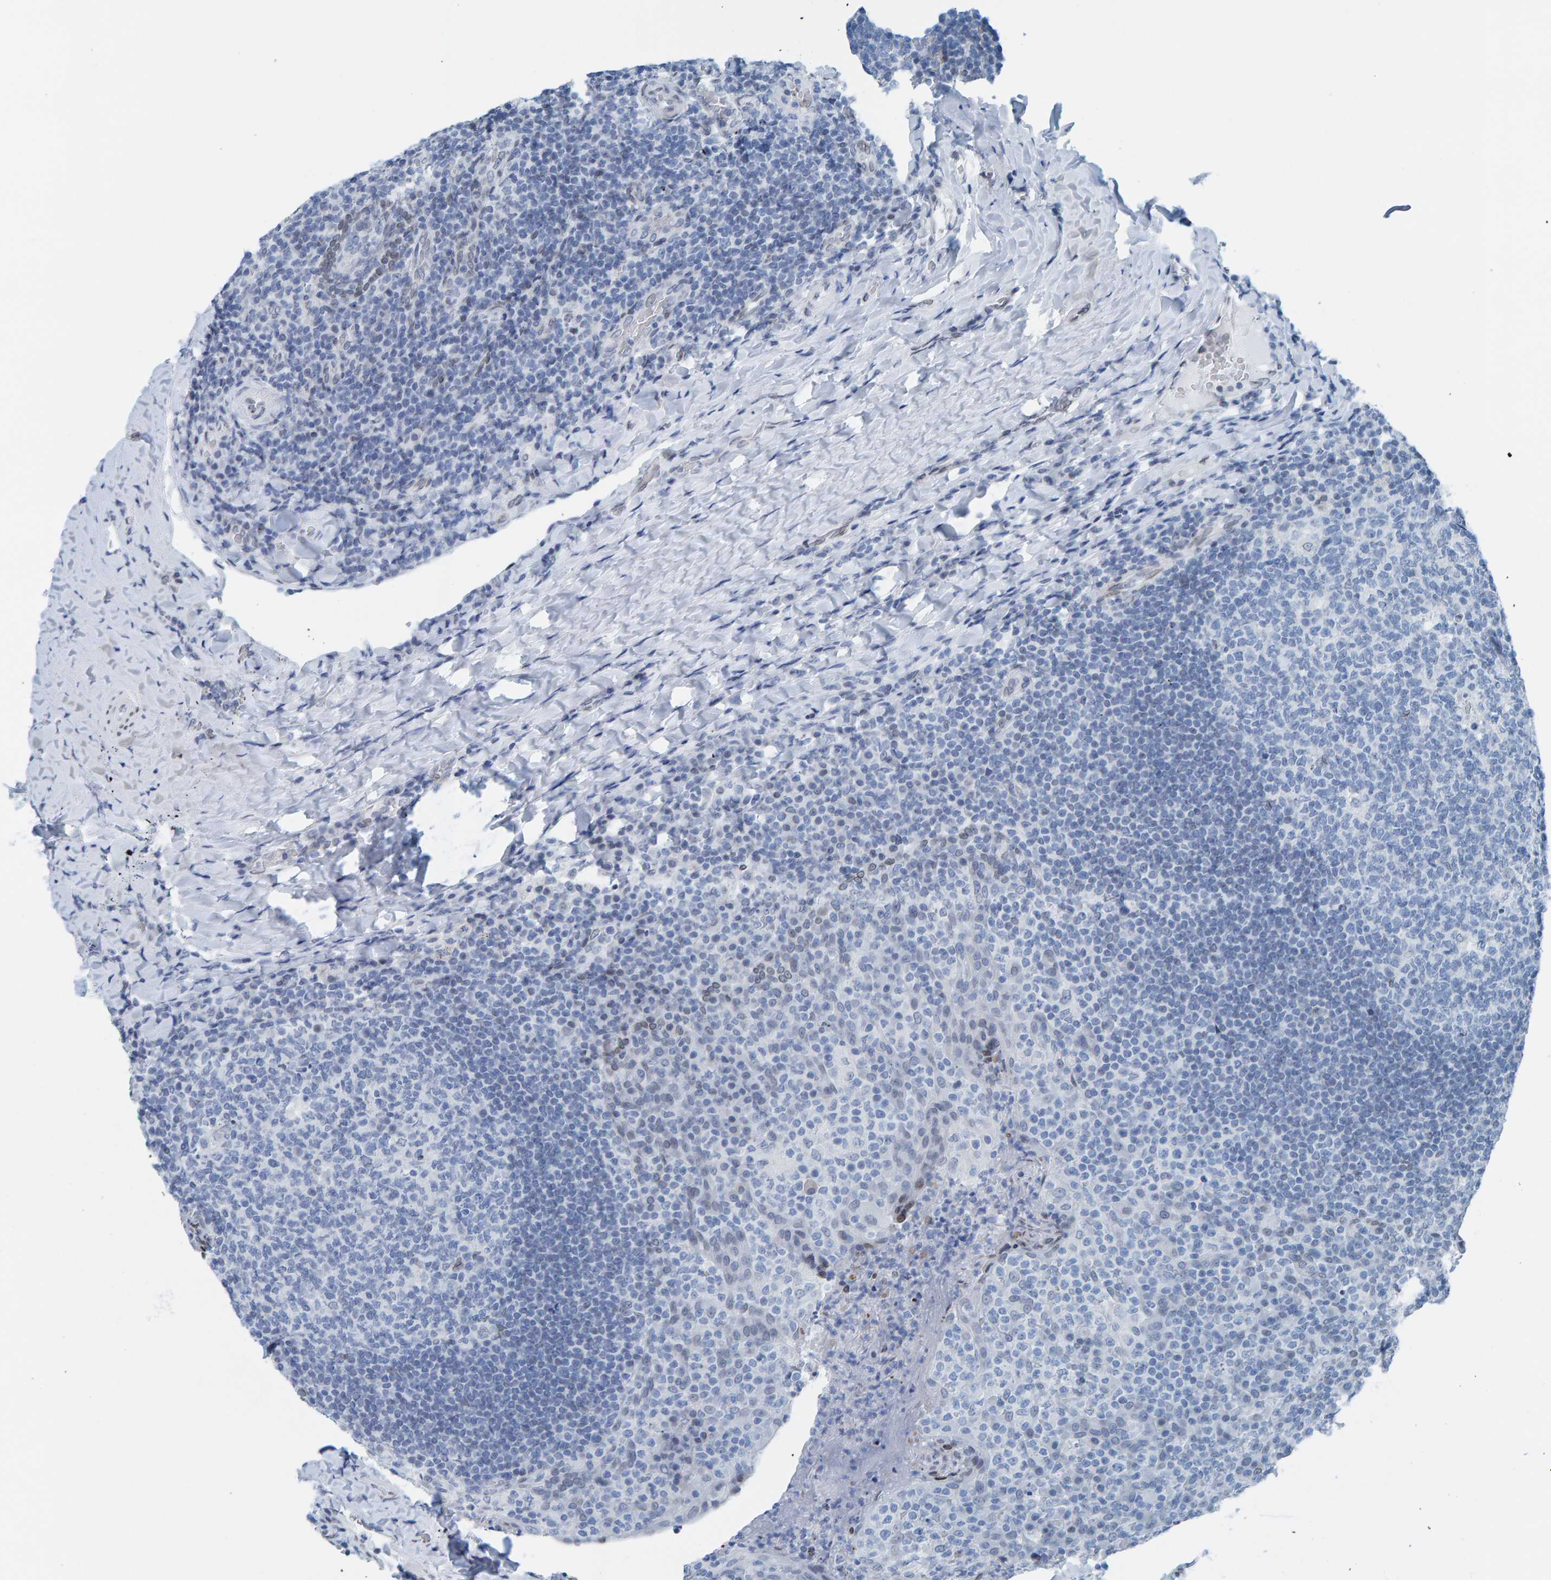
{"staining": {"intensity": "negative", "quantity": "none", "location": "none"}, "tissue": "tonsil", "cell_type": "Germinal center cells", "image_type": "normal", "snomed": [{"axis": "morphology", "description": "Normal tissue, NOS"}, {"axis": "topography", "description": "Tonsil"}], "caption": "Tonsil was stained to show a protein in brown. There is no significant positivity in germinal center cells.", "gene": "LMNB2", "patient": {"sex": "male", "age": 17}}